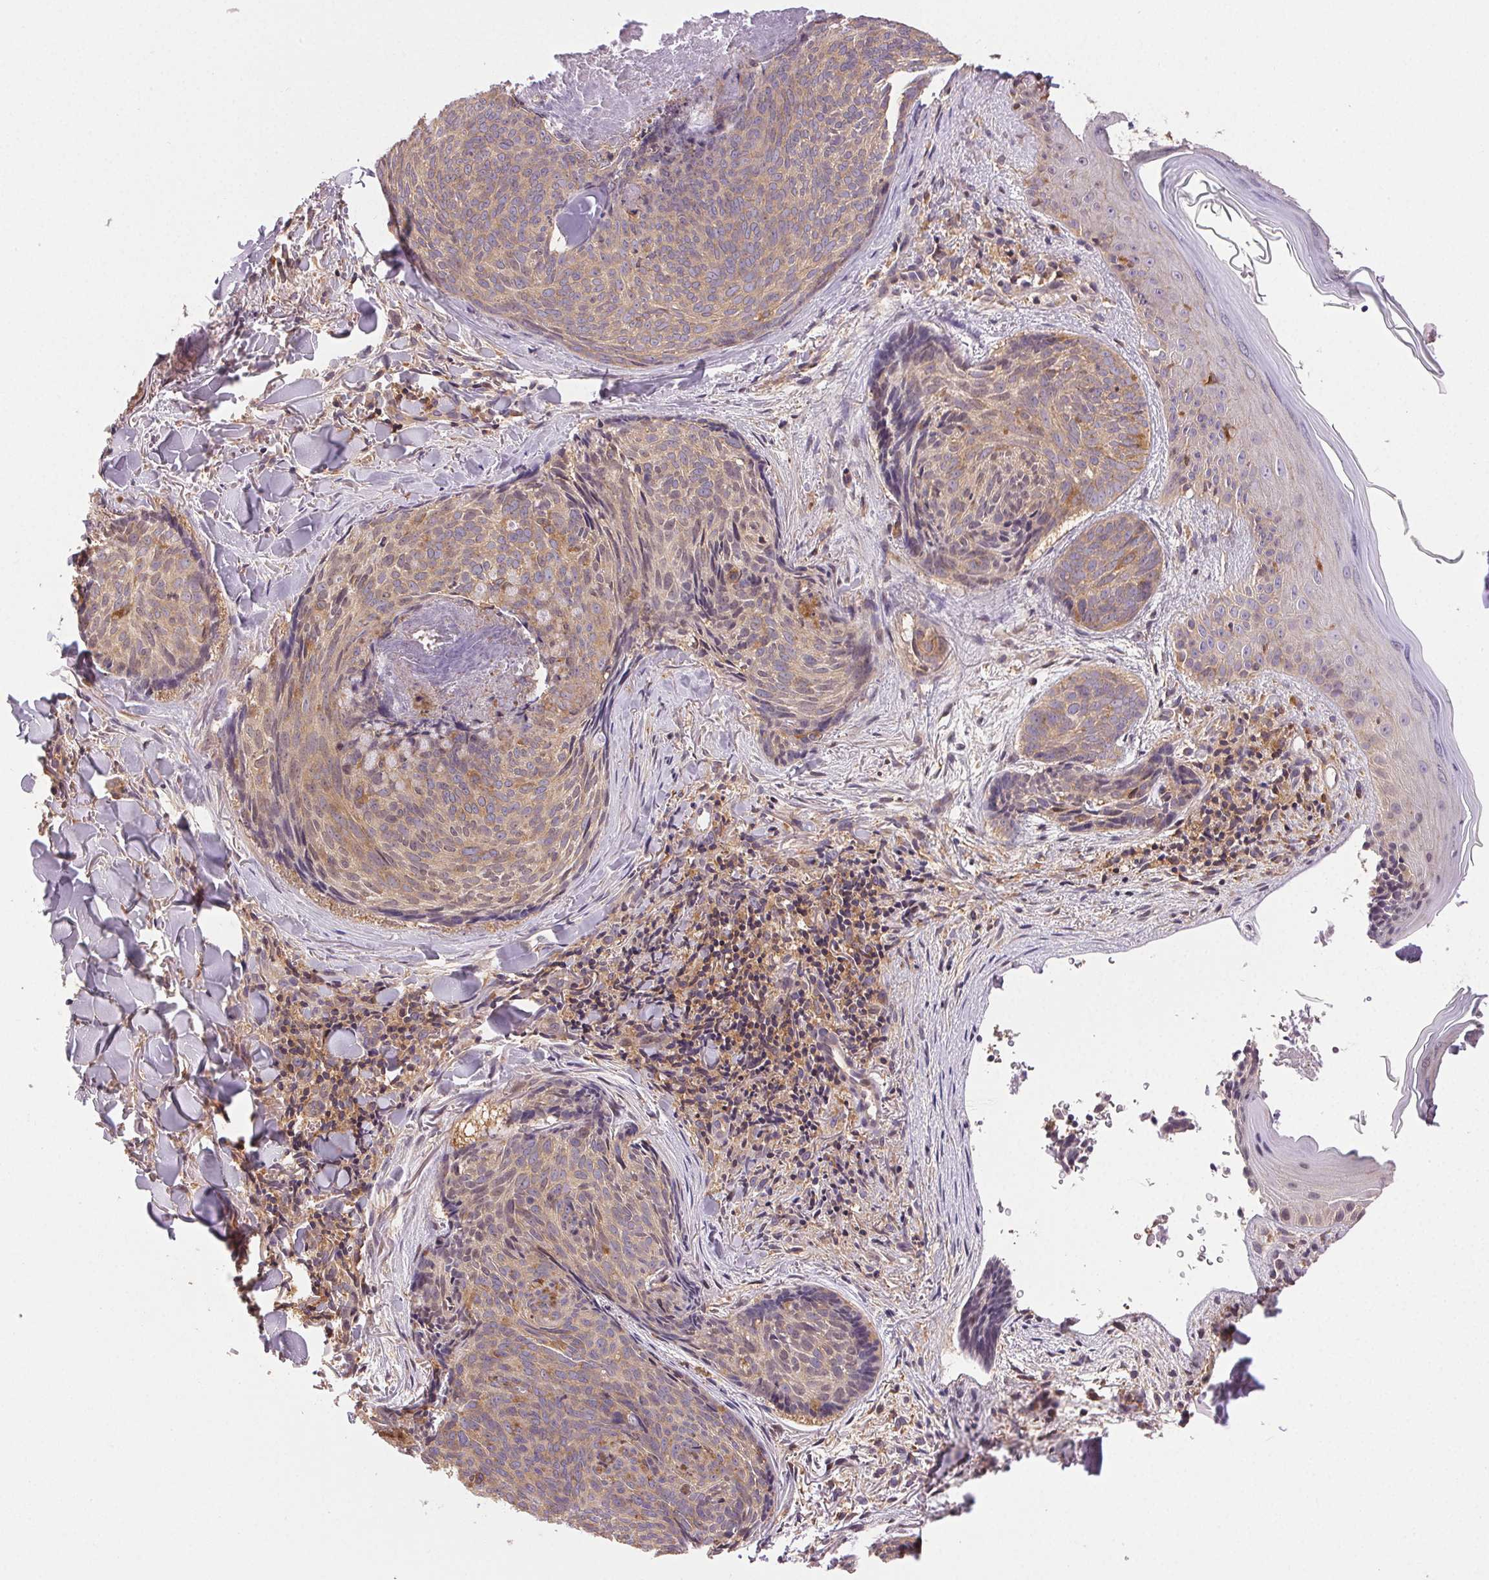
{"staining": {"intensity": "weak", "quantity": "25%-75%", "location": "cytoplasmic/membranous"}, "tissue": "skin cancer", "cell_type": "Tumor cells", "image_type": "cancer", "snomed": [{"axis": "morphology", "description": "Basal cell carcinoma"}, {"axis": "topography", "description": "Skin"}], "caption": "Immunohistochemical staining of skin basal cell carcinoma exhibits weak cytoplasmic/membranous protein positivity in about 25%-75% of tumor cells.", "gene": "GDI2", "patient": {"sex": "female", "age": 82}}